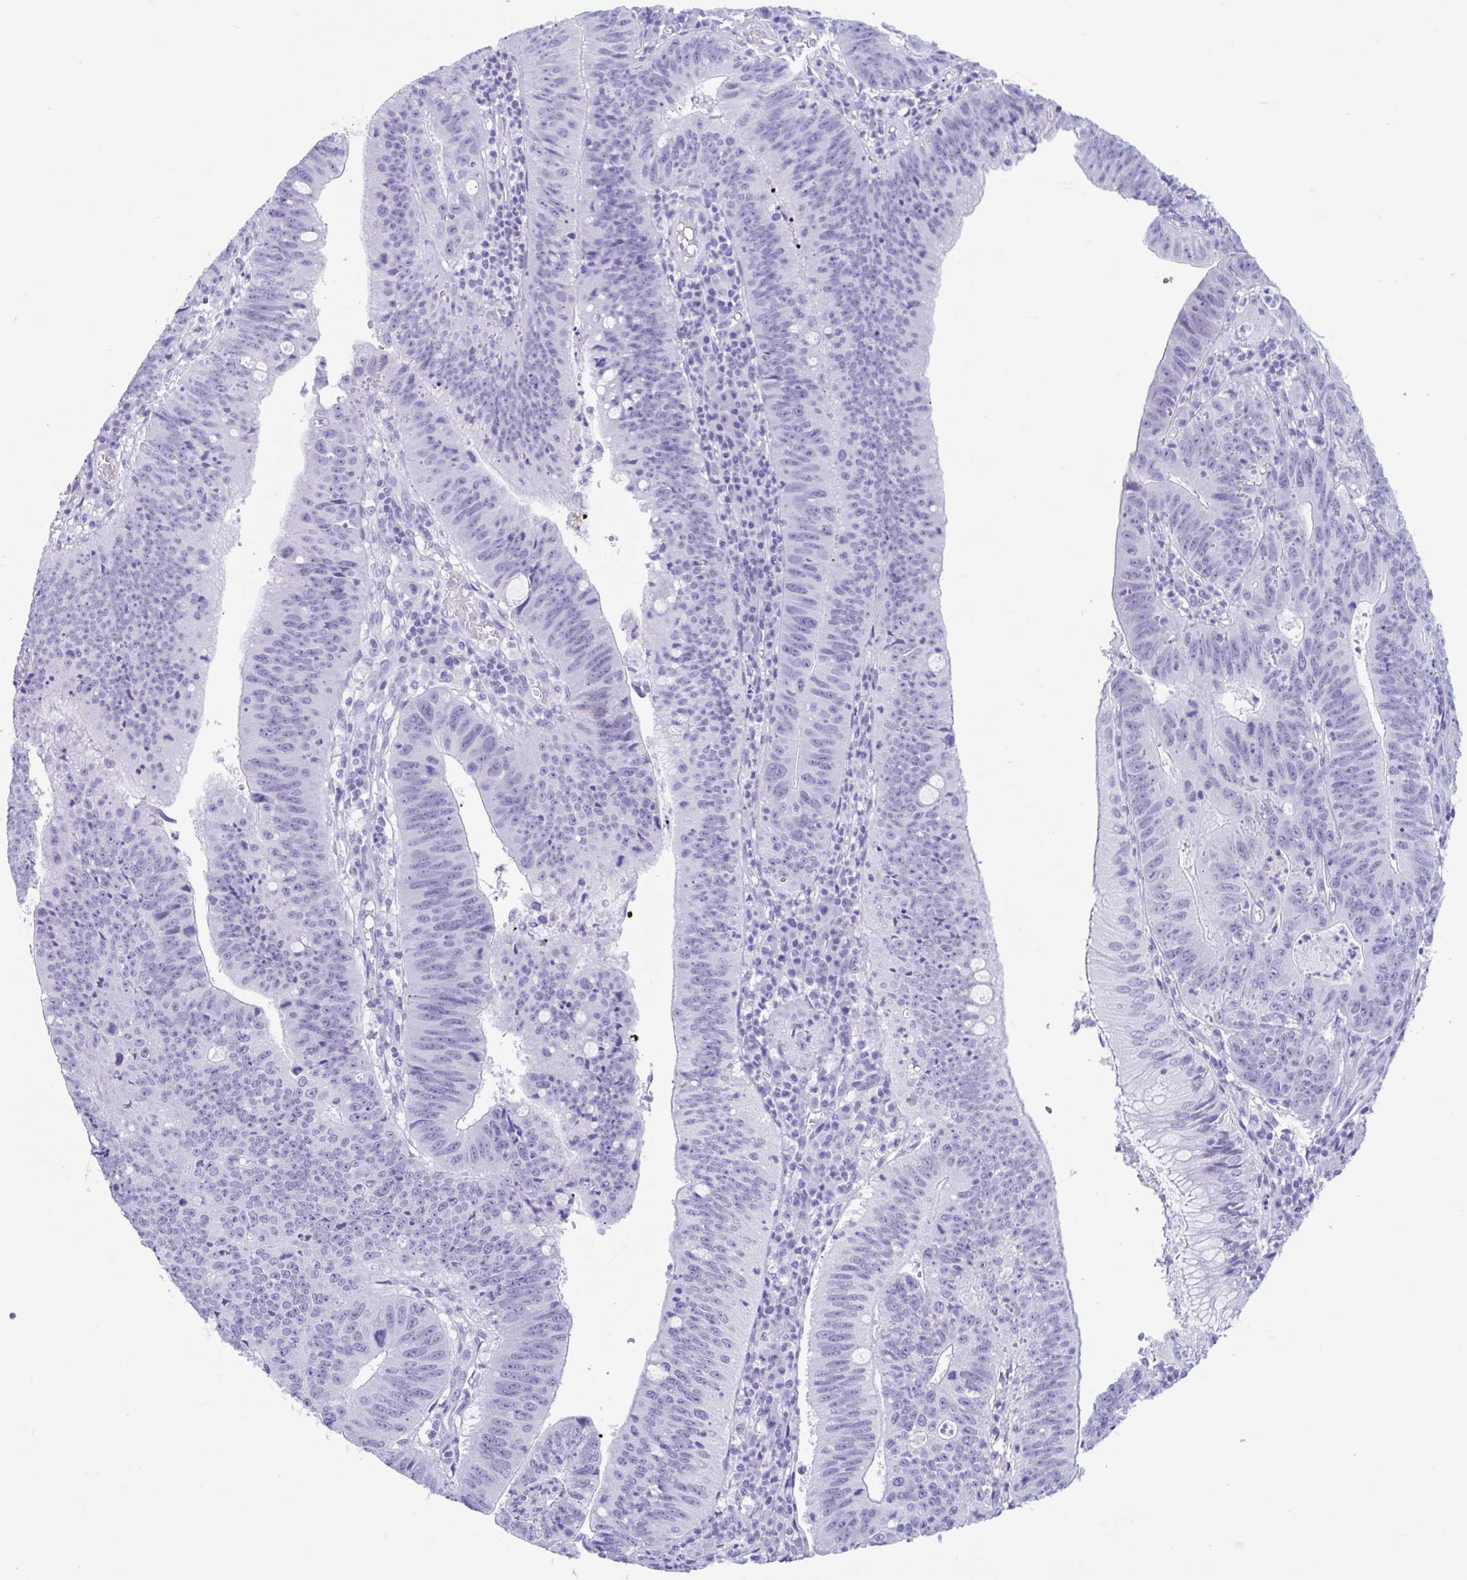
{"staining": {"intensity": "negative", "quantity": "none", "location": "none"}, "tissue": "stomach cancer", "cell_type": "Tumor cells", "image_type": "cancer", "snomed": [{"axis": "morphology", "description": "Adenocarcinoma, NOS"}, {"axis": "topography", "description": "Stomach"}], "caption": "Tumor cells are negative for protein expression in human stomach cancer (adenocarcinoma).", "gene": "TMEM35A", "patient": {"sex": "male", "age": 59}}